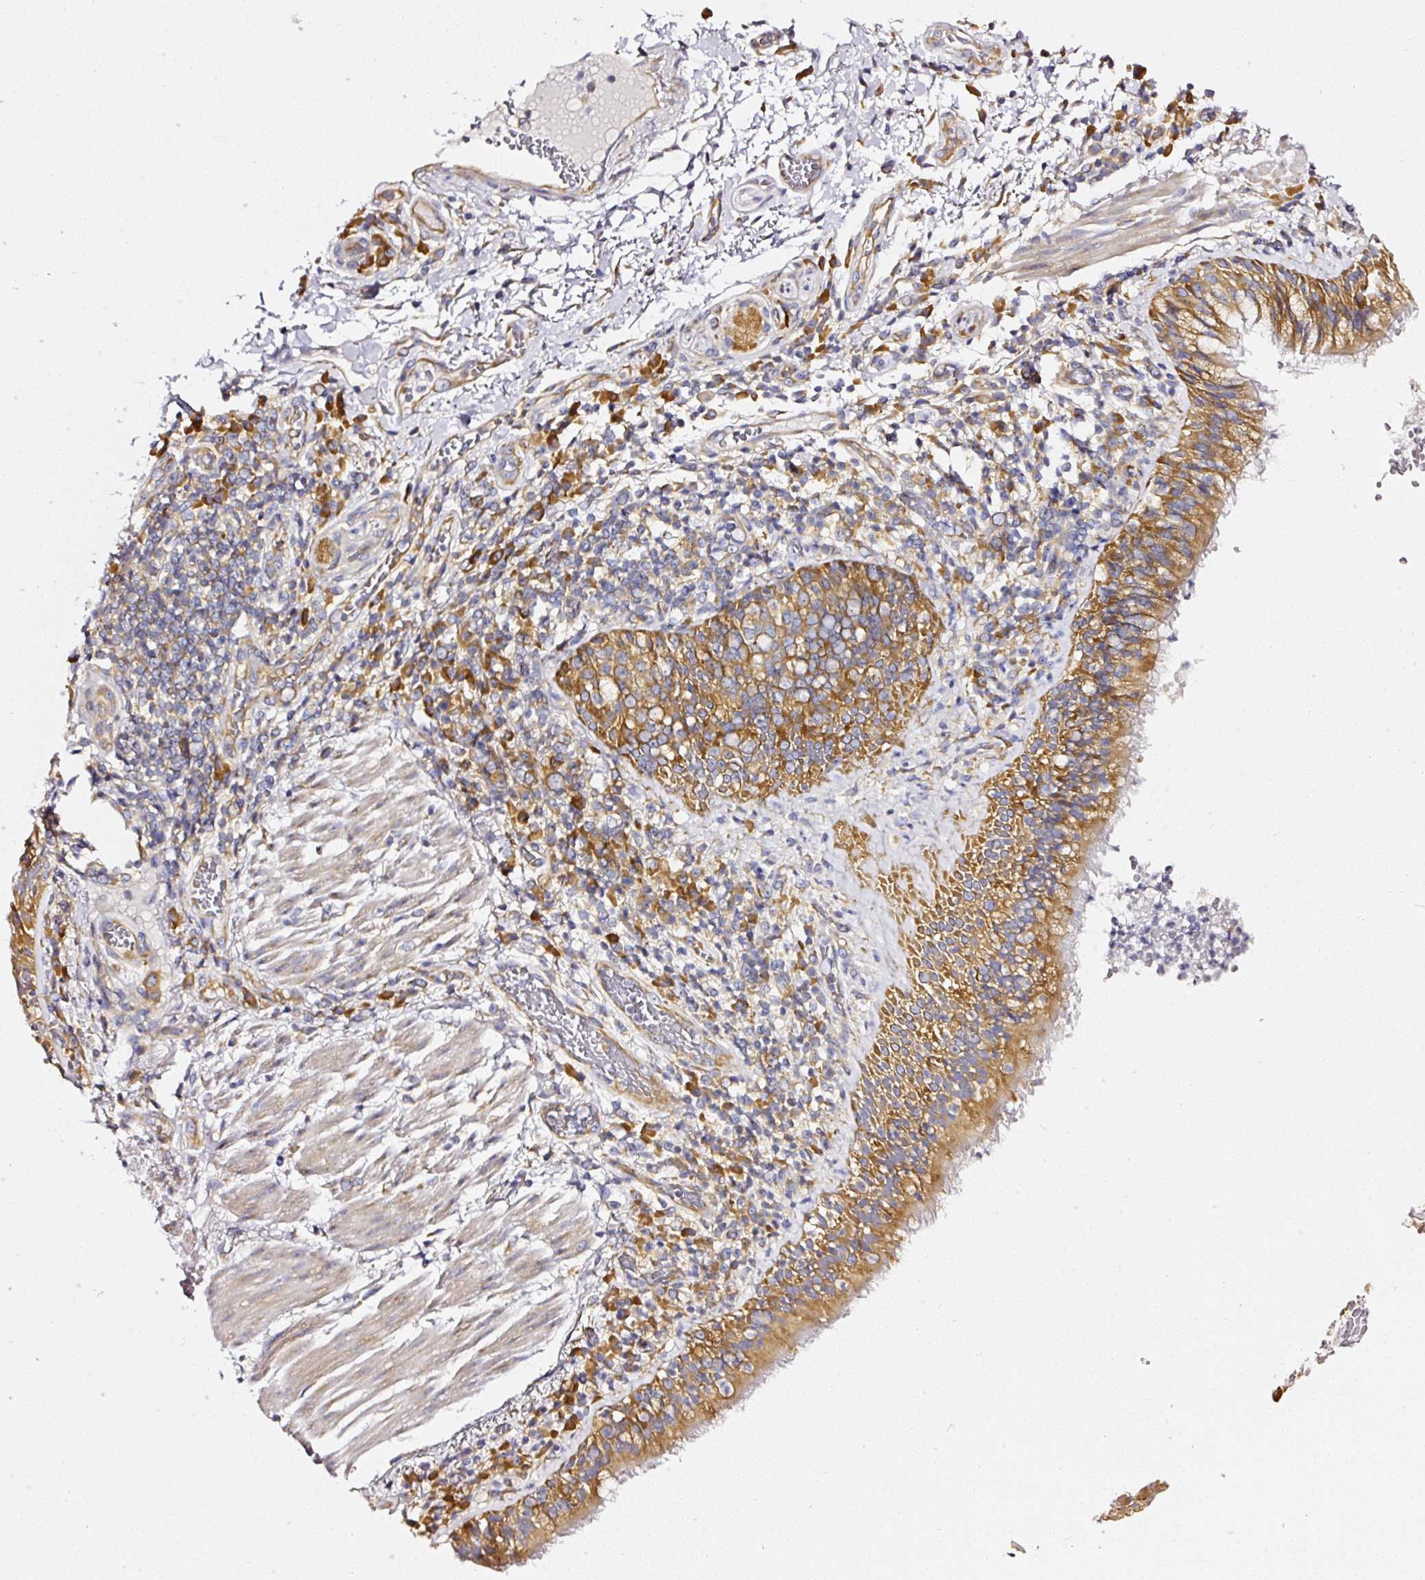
{"staining": {"intensity": "moderate", "quantity": ">75%", "location": "cytoplasmic/membranous"}, "tissue": "bronchus", "cell_type": "Respiratory epithelial cells", "image_type": "normal", "snomed": [{"axis": "morphology", "description": "Normal tissue, NOS"}, {"axis": "topography", "description": "Cartilage tissue"}, {"axis": "topography", "description": "Bronchus"}], "caption": "Moderate cytoplasmic/membranous expression for a protein is appreciated in approximately >75% of respiratory epithelial cells of normal bronchus using immunohistochemistry.", "gene": "RPL10A", "patient": {"sex": "male", "age": 56}}